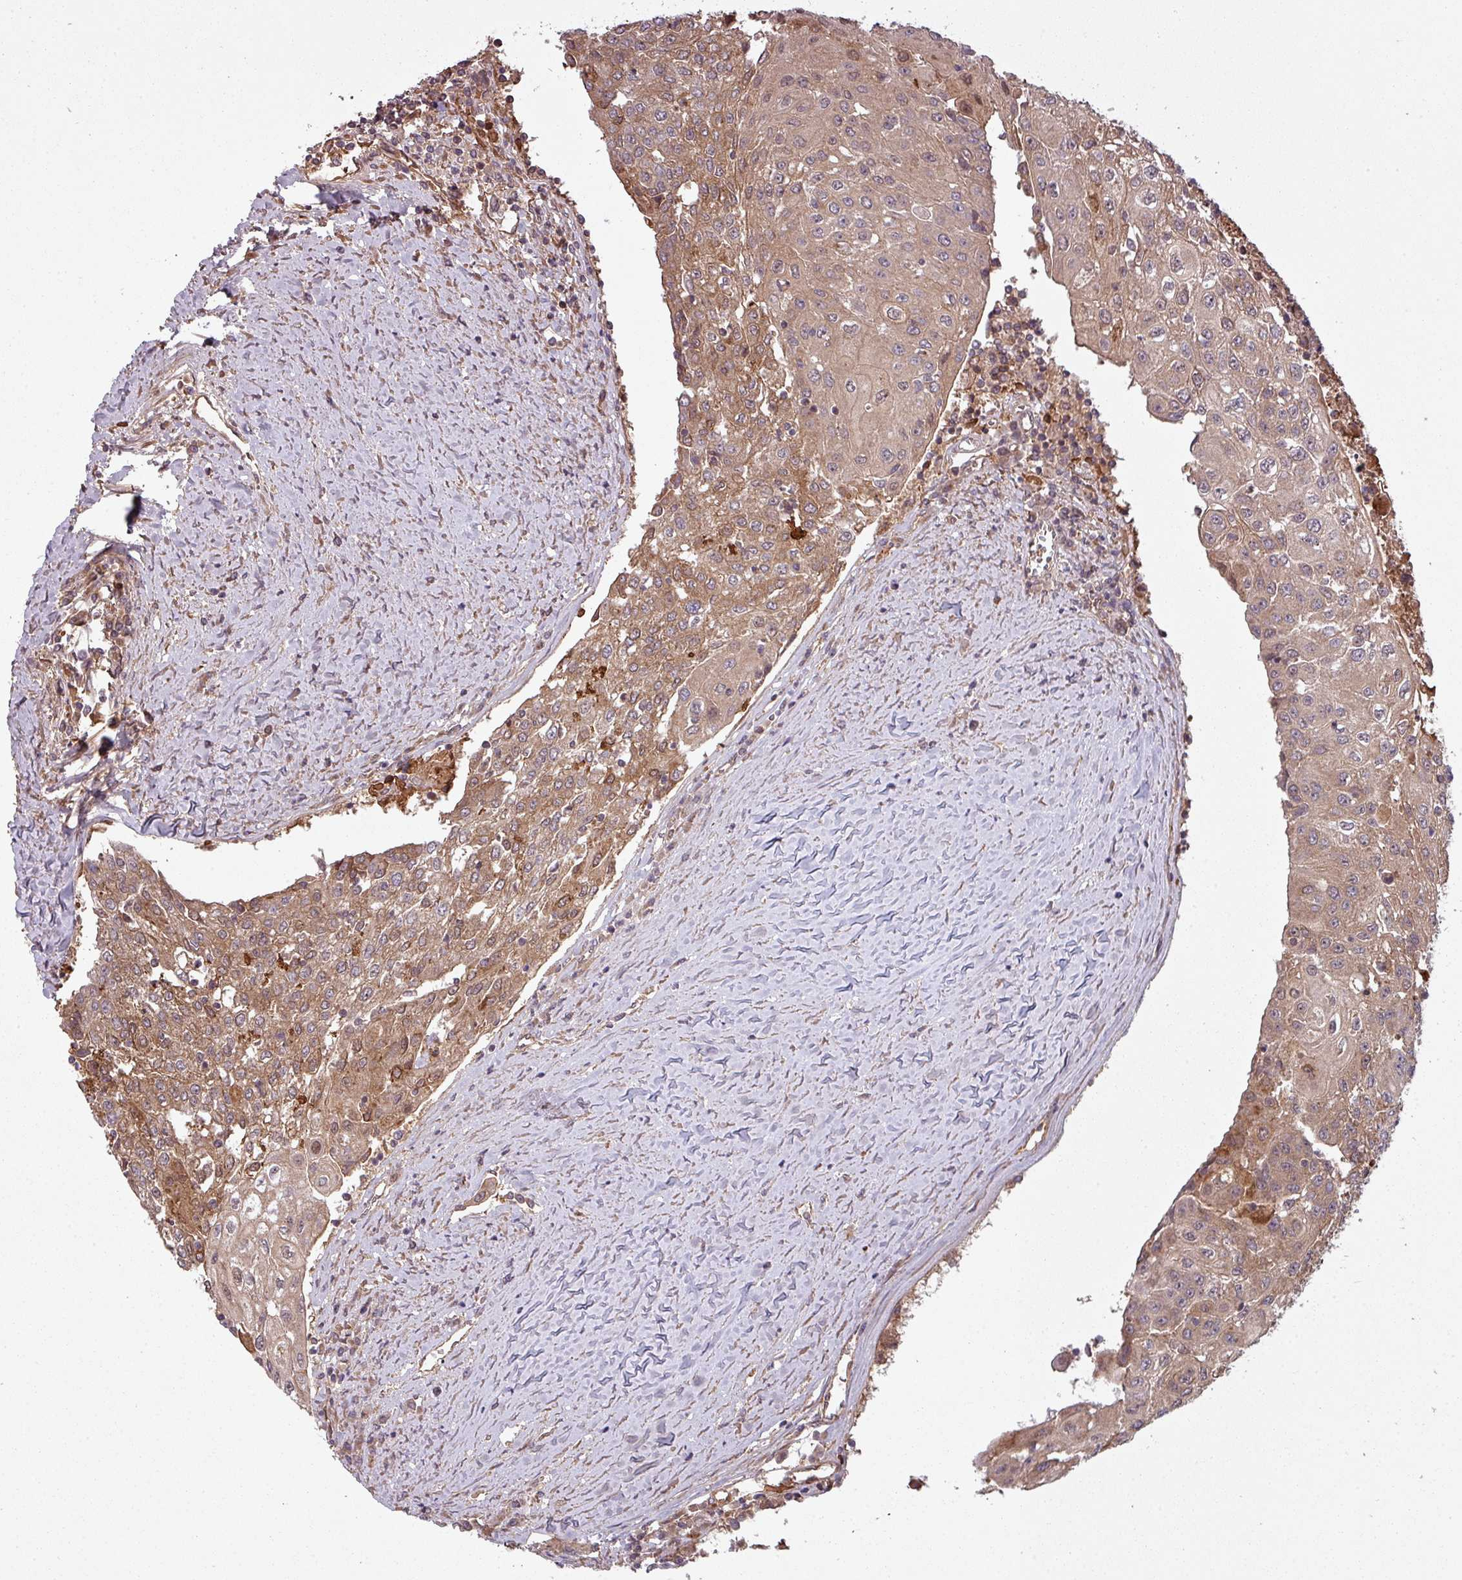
{"staining": {"intensity": "moderate", "quantity": ">75%", "location": "cytoplasmic/membranous,nuclear"}, "tissue": "urothelial cancer", "cell_type": "Tumor cells", "image_type": "cancer", "snomed": [{"axis": "morphology", "description": "Urothelial carcinoma, High grade"}, {"axis": "topography", "description": "Urinary bladder"}], "caption": "Urothelial cancer stained for a protein (brown) demonstrates moderate cytoplasmic/membranous and nuclear positive staining in about >75% of tumor cells.", "gene": "SNRNP25", "patient": {"sex": "female", "age": 85}}